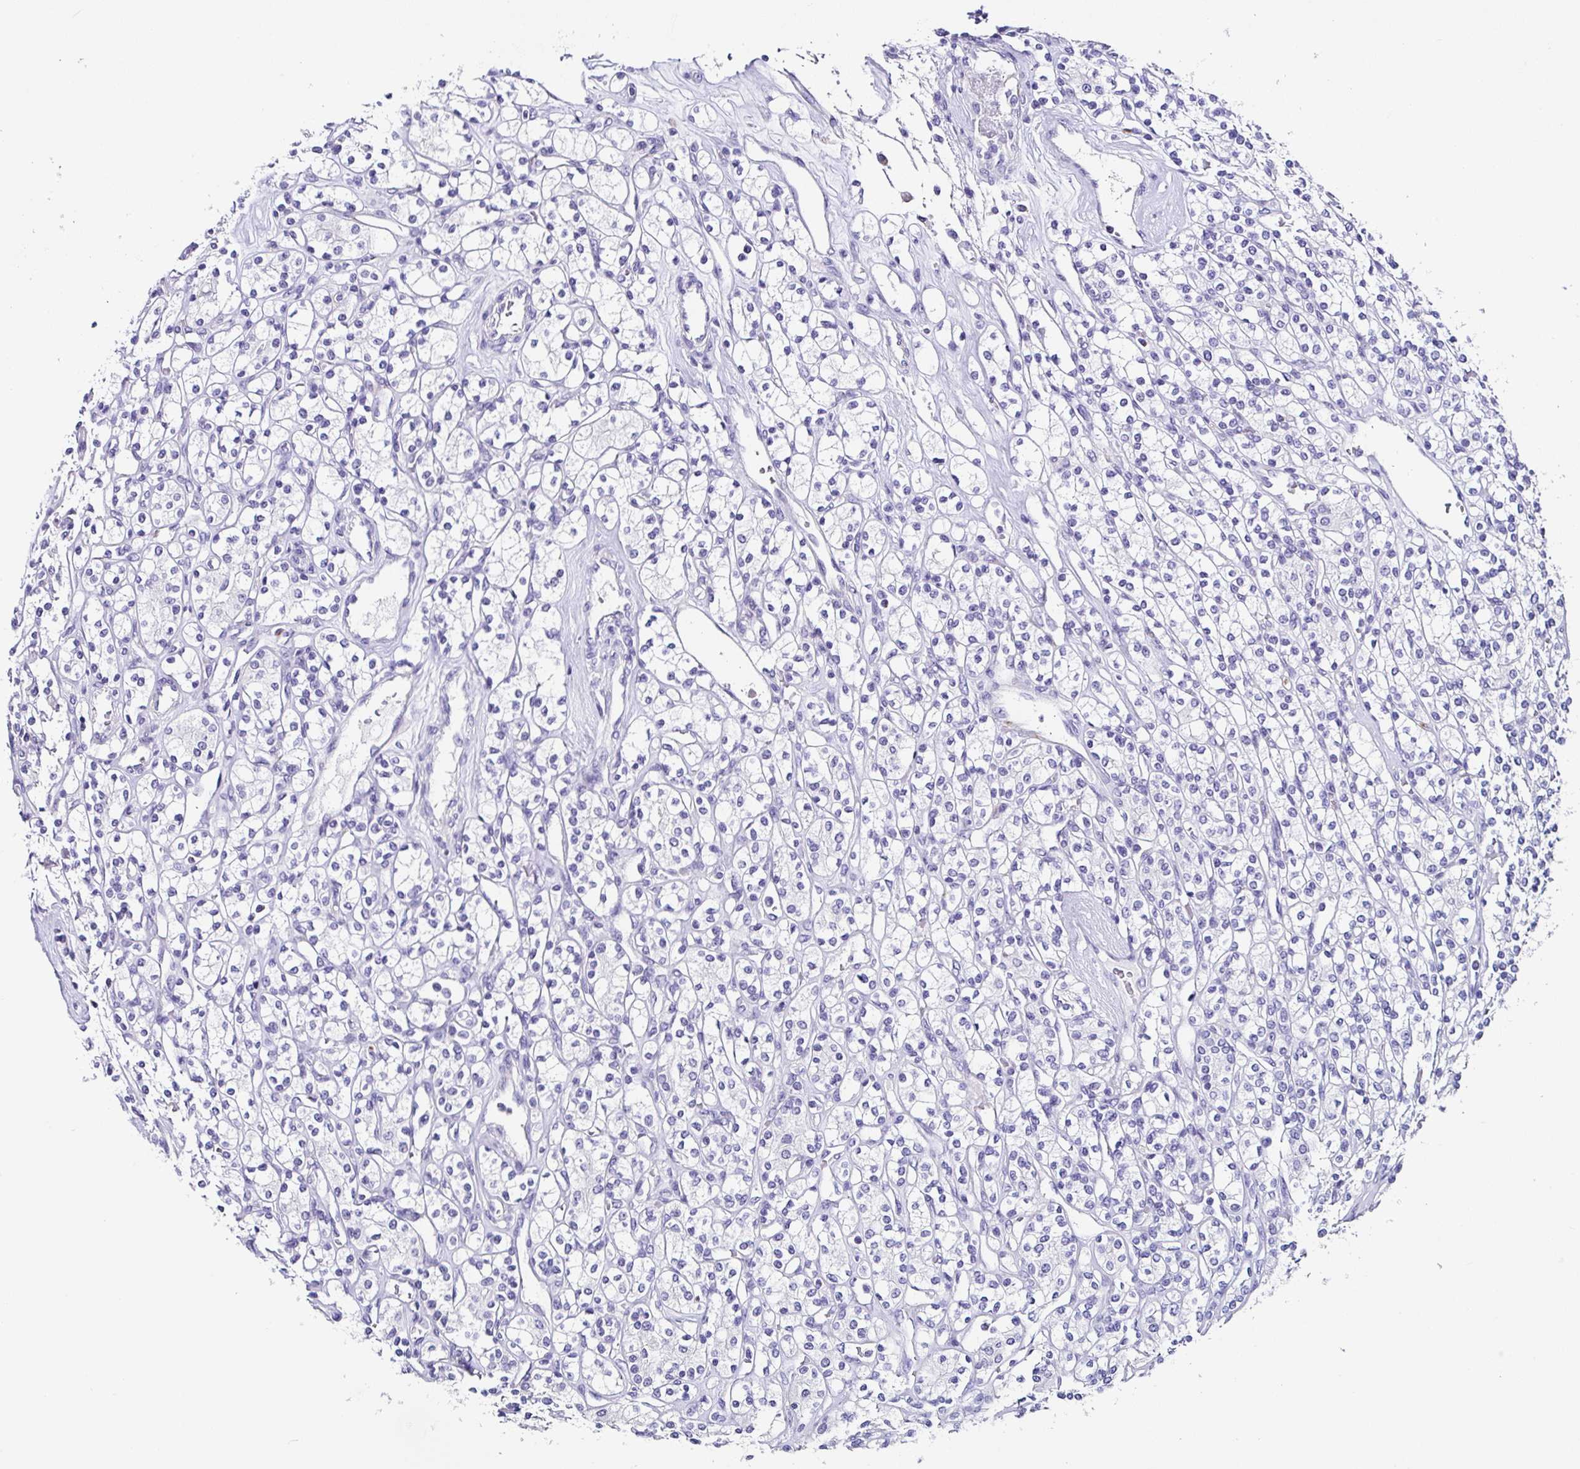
{"staining": {"intensity": "negative", "quantity": "none", "location": "none"}, "tissue": "renal cancer", "cell_type": "Tumor cells", "image_type": "cancer", "snomed": [{"axis": "morphology", "description": "Adenocarcinoma, NOS"}, {"axis": "topography", "description": "Kidney"}], "caption": "Renal cancer (adenocarcinoma) was stained to show a protein in brown. There is no significant positivity in tumor cells. (Stains: DAB immunohistochemistry (IHC) with hematoxylin counter stain, Microscopy: brightfield microscopy at high magnification).", "gene": "TMPRSS11E", "patient": {"sex": "male", "age": 77}}